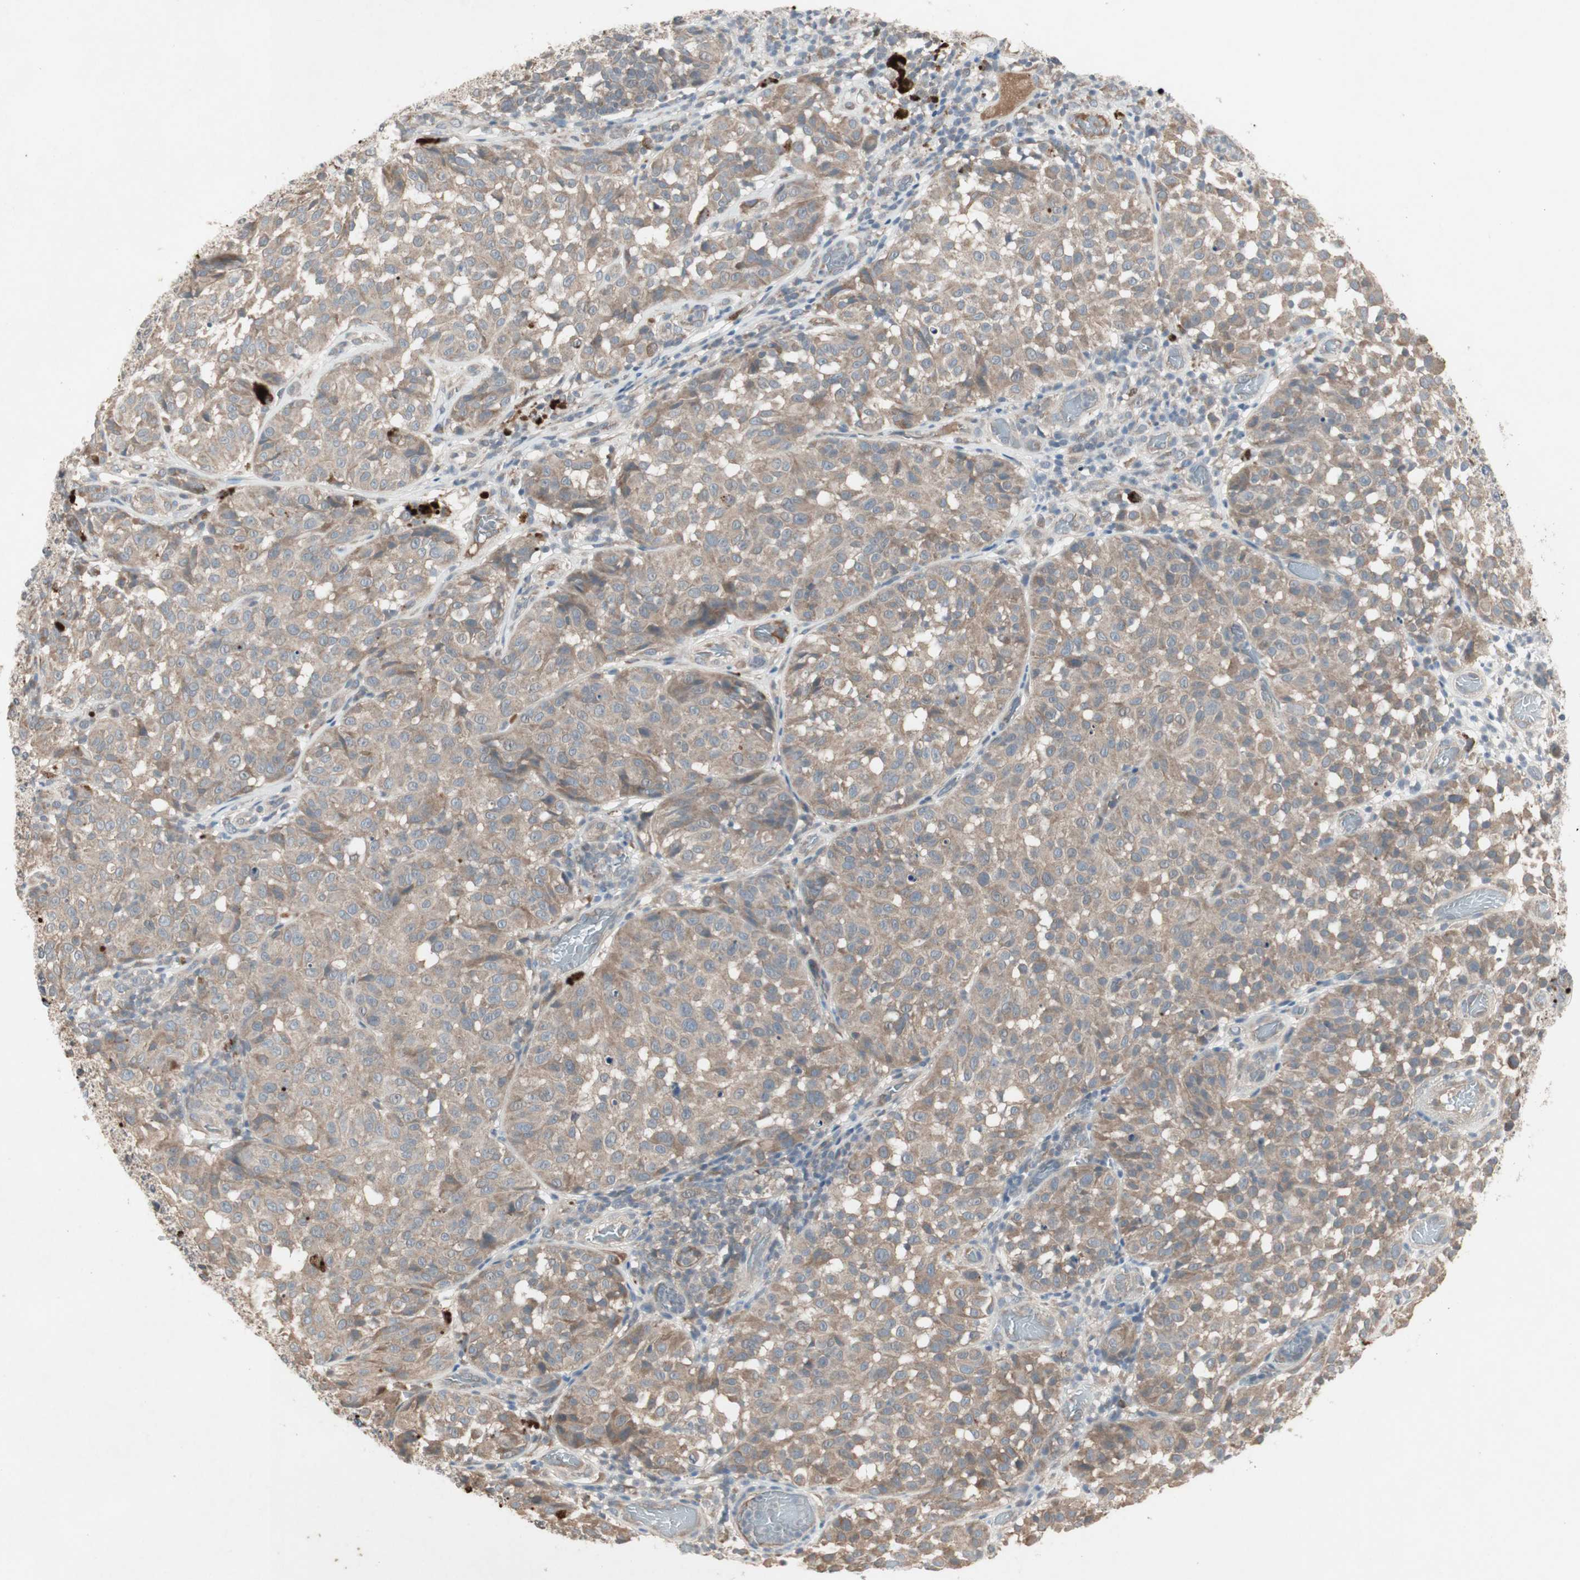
{"staining": {"intensity": "weak", "quantity": ">75%", "location": "cytoplasmic/membranous"}, "tissue": "melanoma", "cell_type": "Tumor cells", "image_type": "cancer", "snomed": [{"axis": "morphology", "description": "Malignant melanoma, NOS"}, {"axis": "topography", "description": "Skin"}], "caption": "Brown immunohistochemical staining in malignant melanoma exhibits weak cytoplasmic/membranous expression in about >75% of tumor cells.", "gene": "JMJD7-PLA2G4B", "patient": {"sex": "female", "age": 46}}